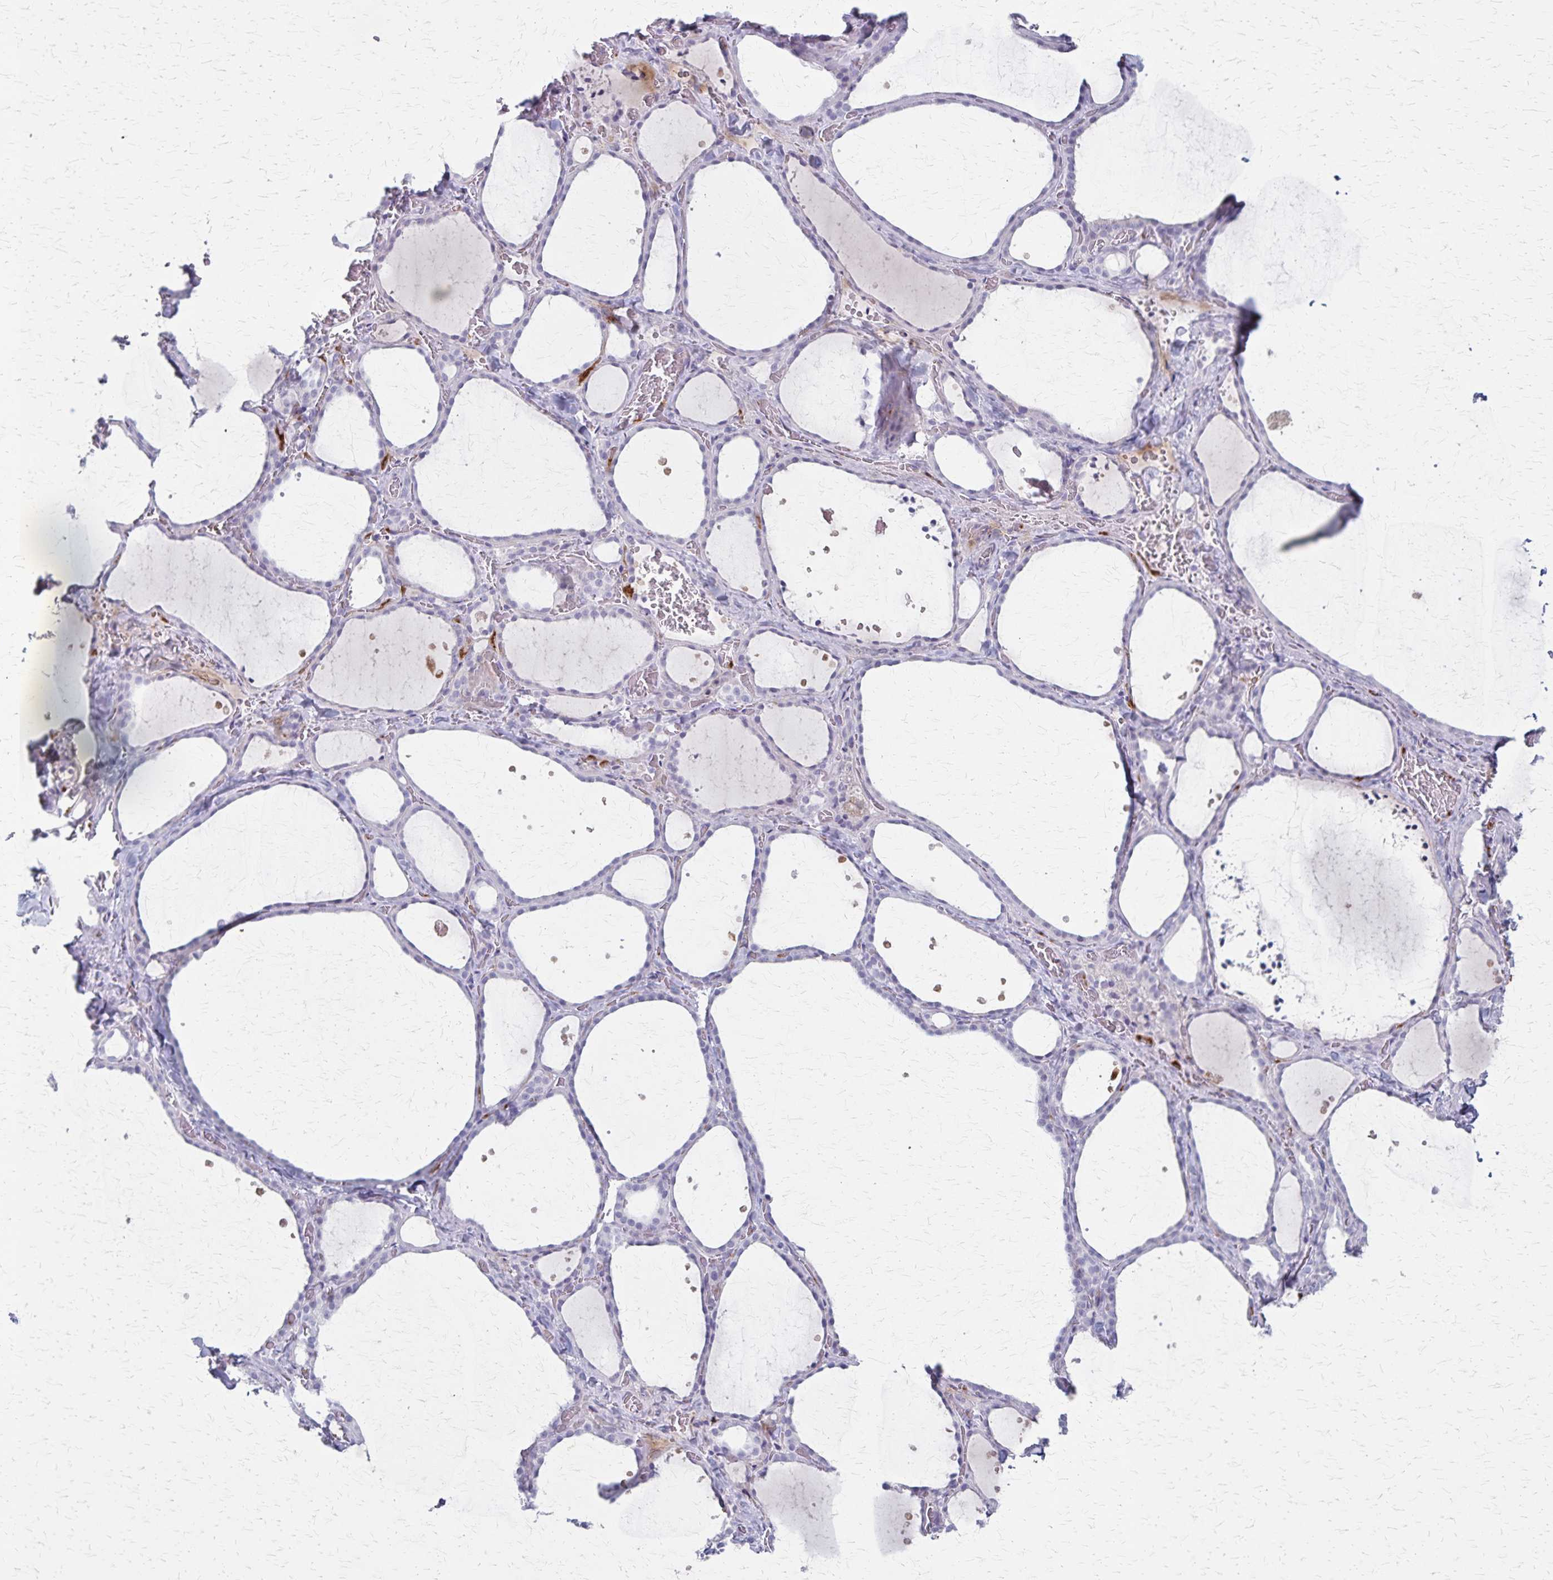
{"staining": {"intensity": "negative", "quantity": "none", "location": "none"}, "tissue": "thyroid gland", "cell_type": "Glandular cells", "image_type": "normal", "snomed": [{"axis": "morphology", "description": "Normal tissue, NOS"}, {"axis": "topography", "description": "Thyroid gland"}], "caption": "The histopathology image demonstrates no staining of glandular cells in normal thyroid gland.", "gene": "RASL10B", "patient": {"sex": "female", "age": 36}}